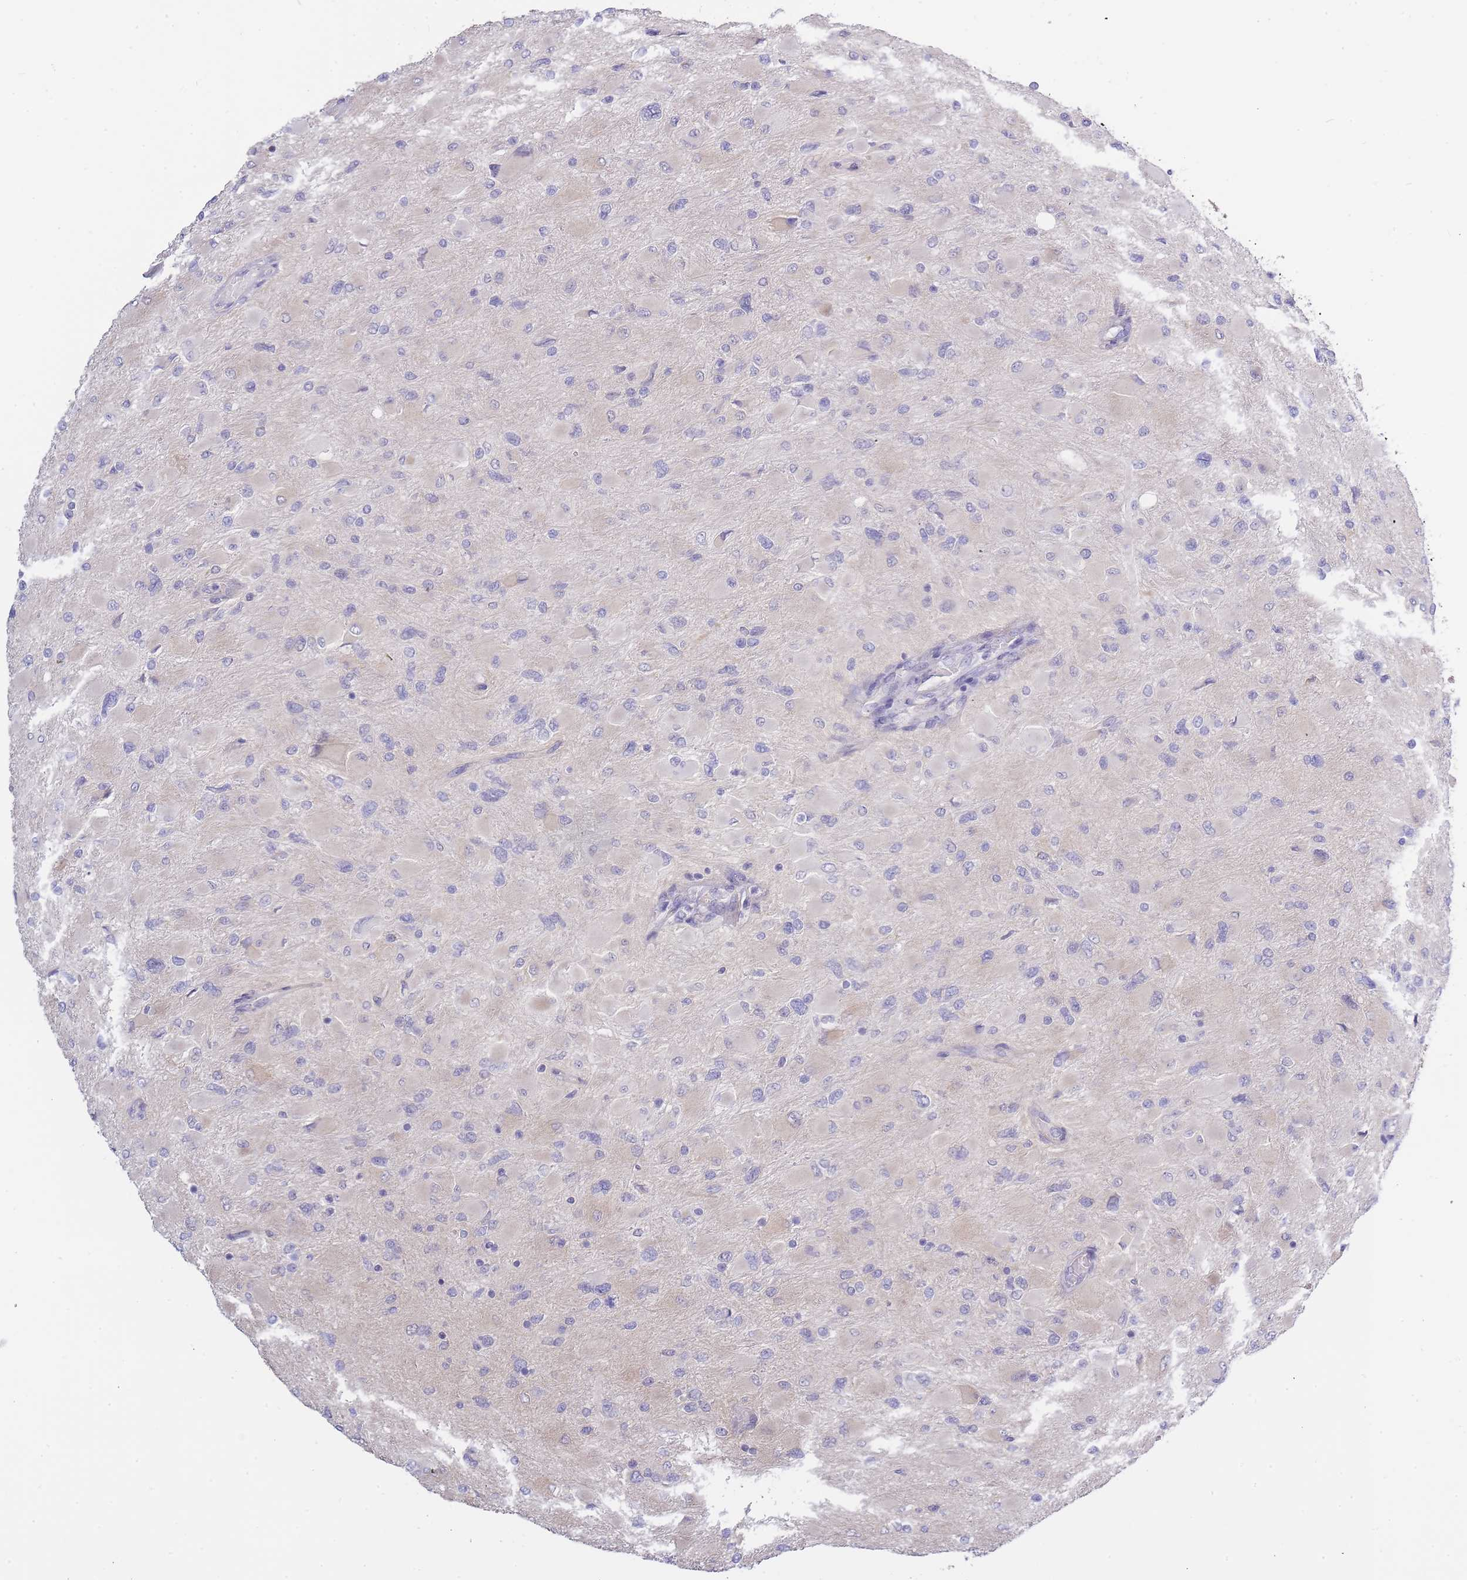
{"staining": {"intensity": "negative", "quantity": "none", "location": "none"}, "tissue": "glioma", "cell_type": "Tumor cells", "image_type": "cancer", "snomed": [{"axis": "morphology", "description": "Glioma, malignant, High grade"}, {"axis": "topography", "description": "Cerebral cortex"}], "caption": "The image displays no staining of tumor cells in high-grade glioma (malignant).", "gene": "C19orf25", "patient": {"sex": "female", "age": 36}}